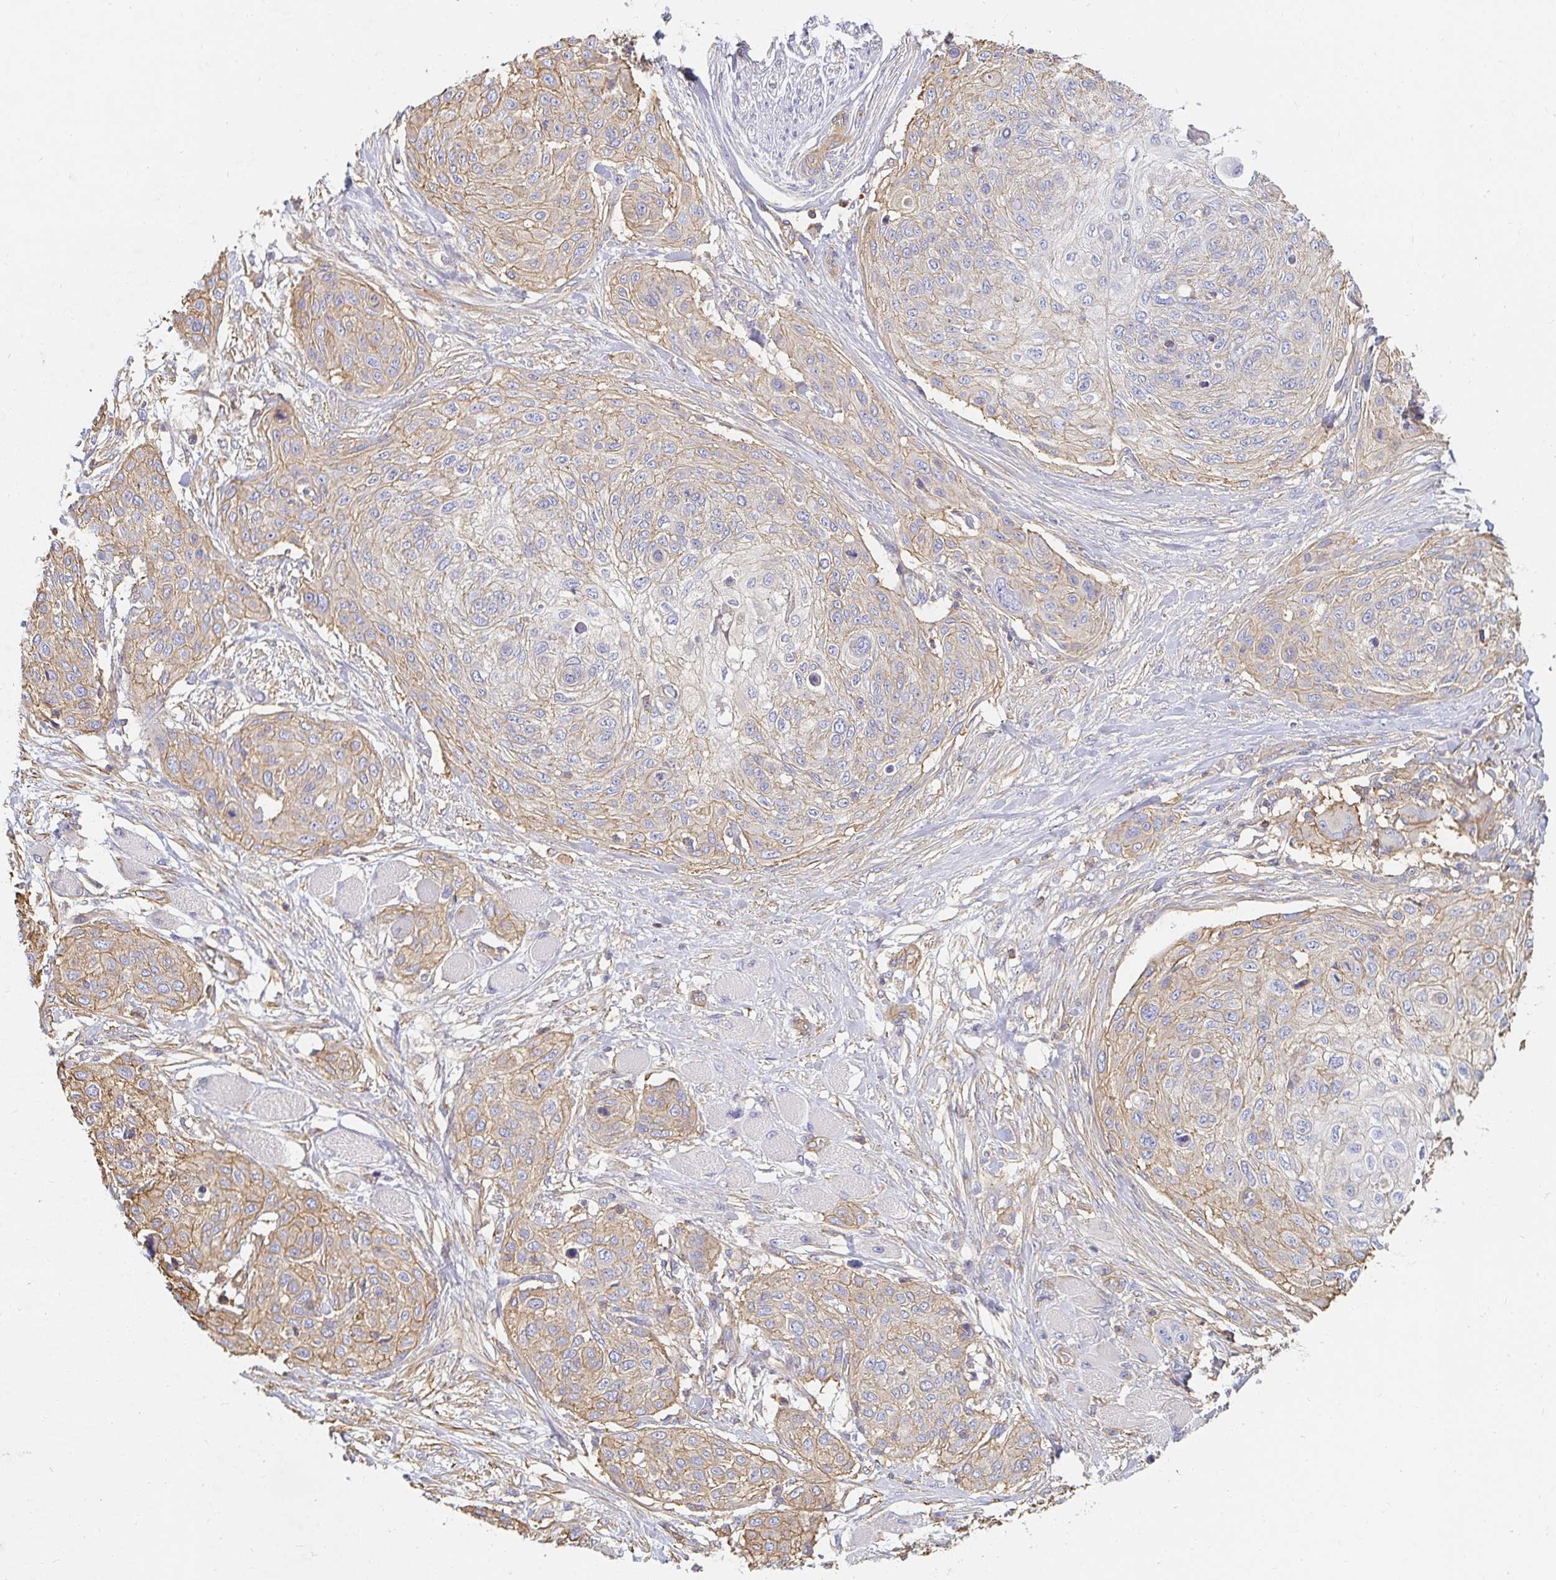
{"staining": {"intensity": "weak", "quantity": "25%-75%", "location": "cytoplasmic/membranous"}, "tissue": "skin cancer", "cell_type": "Tumor cells", "image_type": "cancer", "snomed": [{"axis": "morphology", "description": "Squamous cell carcinoma, NOS"}, {"axis": "topography", "description": "Skin"}], "caption": "Squamous cell carcinoma (skin) stained with DAB IHC exhibits low levels of weak cytoplasmic/membranous expression in about 25%-75% of tumor cells. The protein of interest is shown in brown color, while the nuclei are stained blue.", "gene": "TSPAN19", "patient": {"sex": "female", "age": 87}}